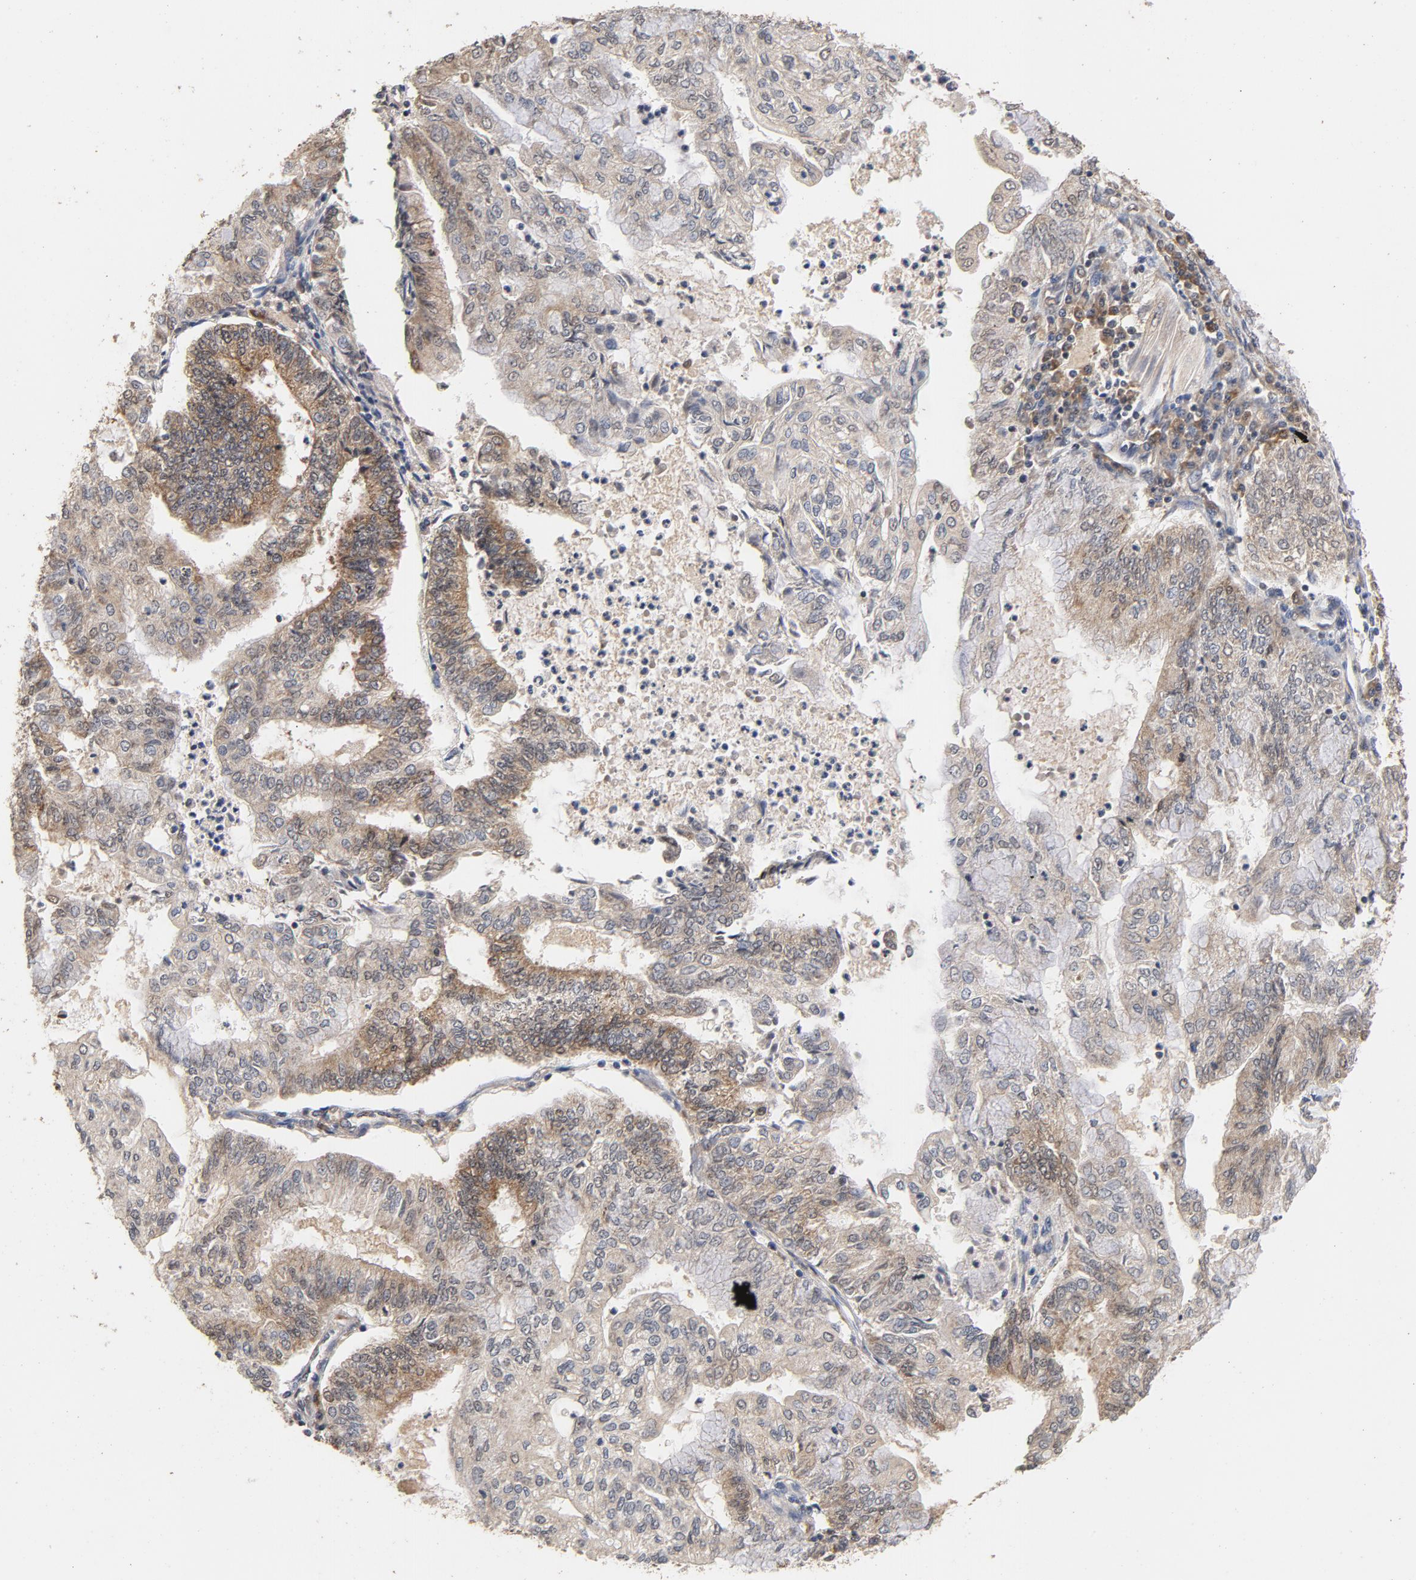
{"staining": {"intensity": "moderate", "quantity": ">75%", "location": "cytoplasmic/membranous"}, "tissue": "endometrial cancer", "cell_type": "Tumor cells", "image_type": "cancer", "snomed": [{"axis": "morphology", "description": "Adenocarcinoma, NOS"}, {"axis": "topography", "description": "Endometrium"}], "caption": "Endometrial cancer (adenocarcinoma) stained with a protein marker reveals moderate staining in tumor cells.", "gene": "DDX6", "patient": {"sex": "female", "age": 59}}